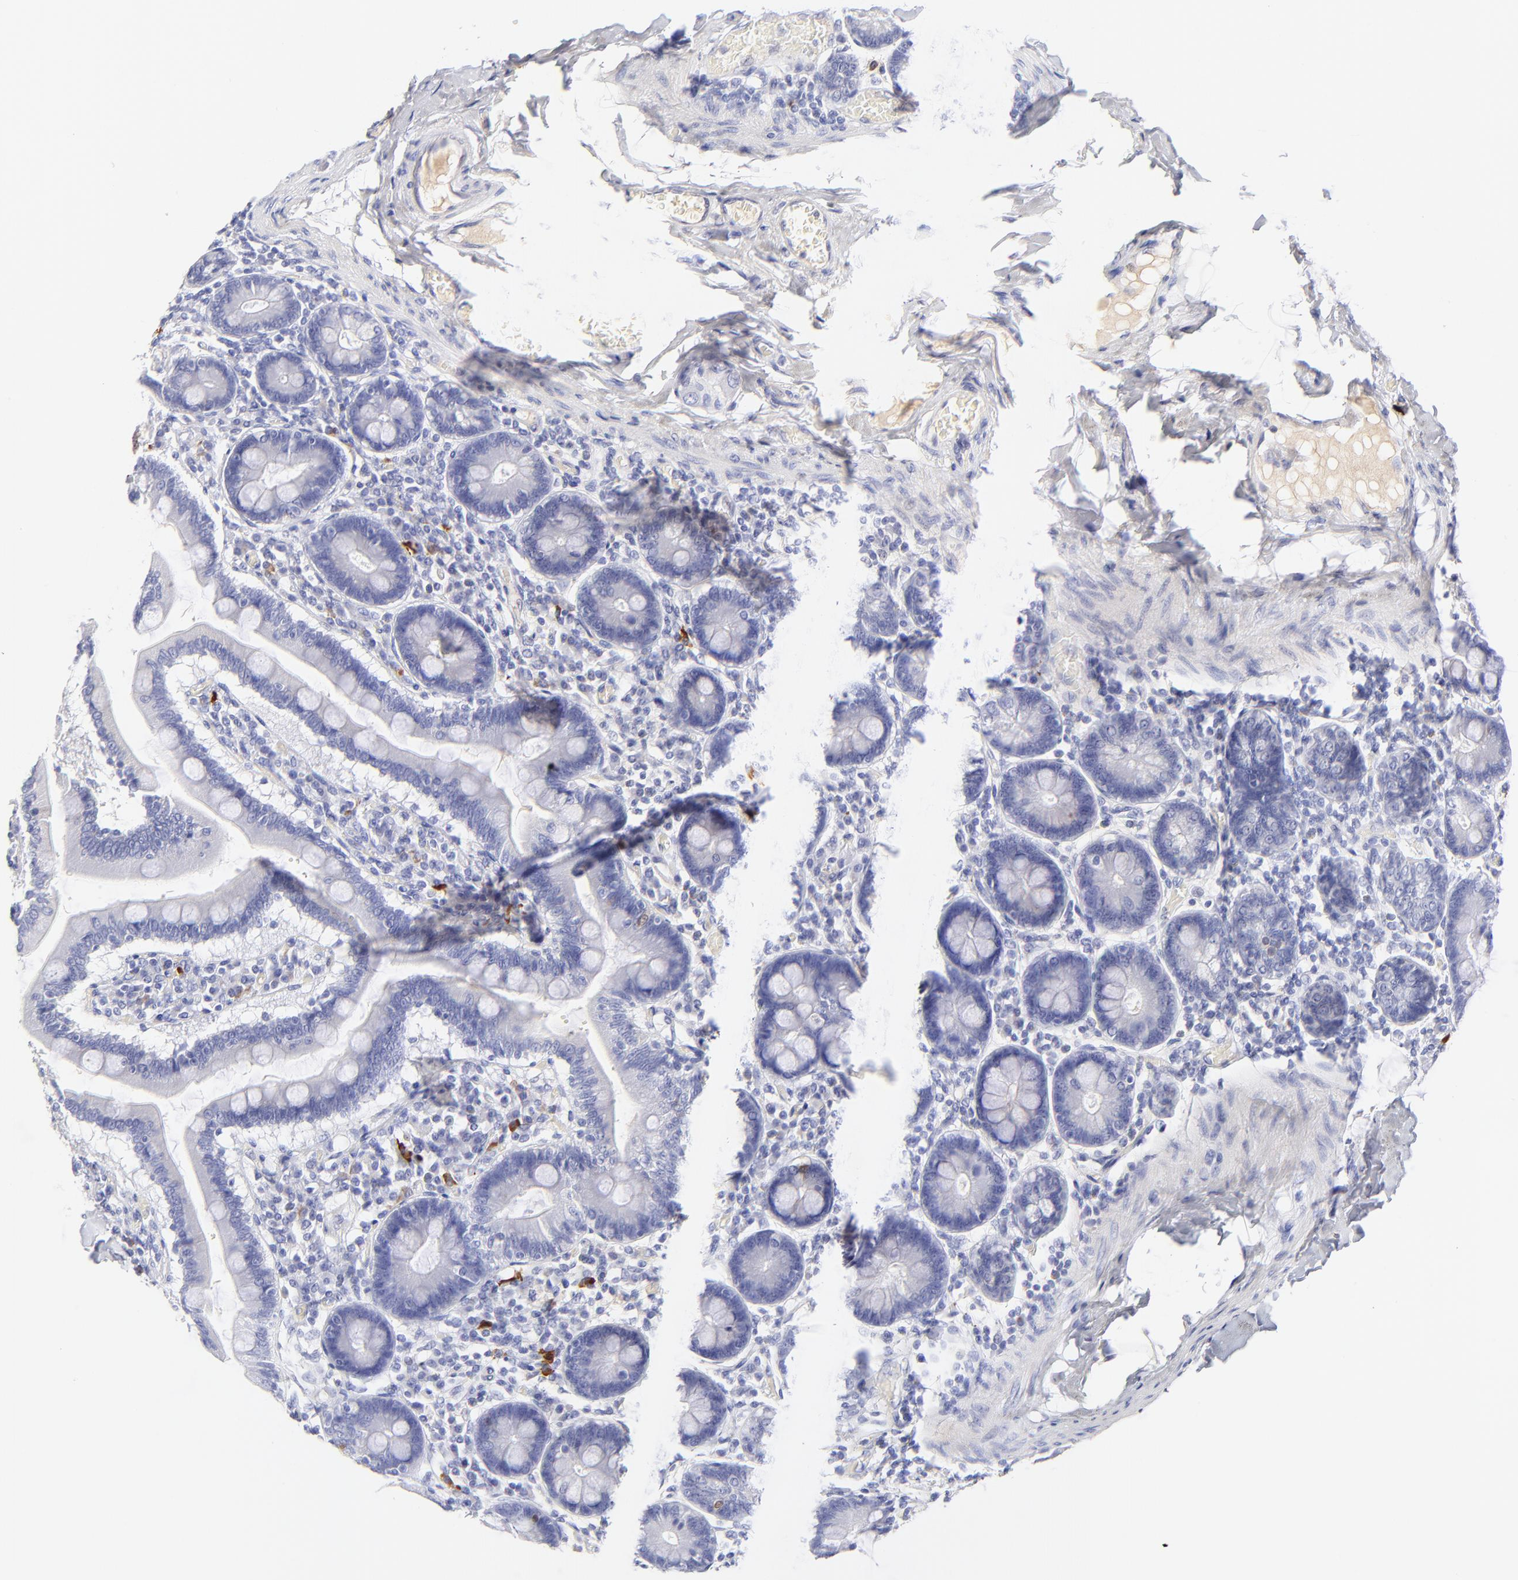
{"staining": {"intensity": "negative", "quantity": "none", "location": "none"}, "tissue": "duodenum", "cell_type": "Glandular cells", "image_type": "normal", "snomed": [{"axis": "morphology", "description": "Normal tissue, NOS"}, {"axis": "topography", "description": "Duodenum"}], "caption": "DAB (3,3'-diaminobenzidine) immunohistochemical staining of unremarkable duodenum shows no significant positivity in glandular cells.", "gene": "ASB9", "patient": {"sex": "male", "age": 66}}